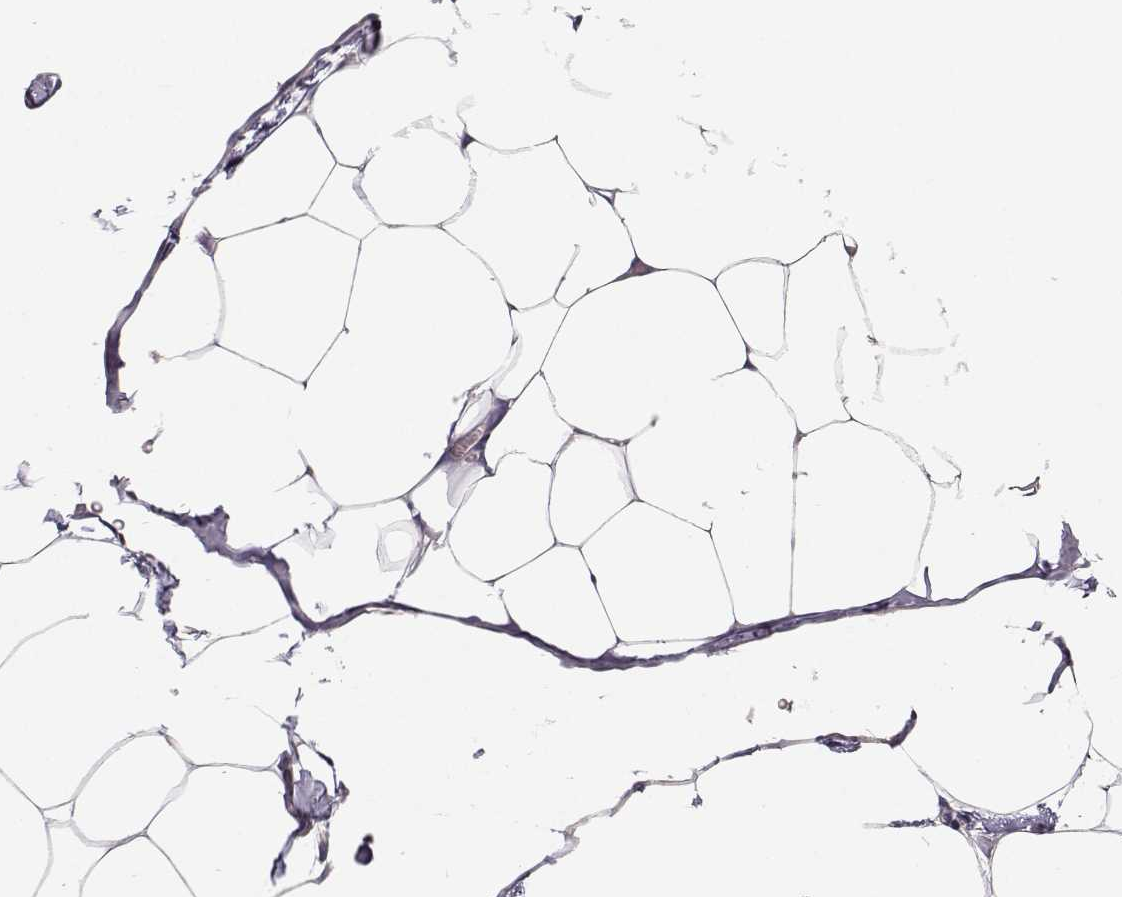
{"staining": {"intensity": "weak", "quantity": "25%-75%", "location": "cytoplasmic/membranous"}, "tissue": "adipose tissue", "cell_type": "Adipocytes", "image_type": "normal", "snomed": [{"axis": "morphology", "description": "Normal tissue, NOS"}, {"axis": "topography", "description": "Adipose tissue"}], "caption": "Weak cytoplasmic/membranous expression for a protein is appreciated in approximately 25%-75% of adipocytes of benign adipose tissue using immunohistochemistry.", "gene": "PLEKHG3", "patient": {"sex": "male", "age": 57}}